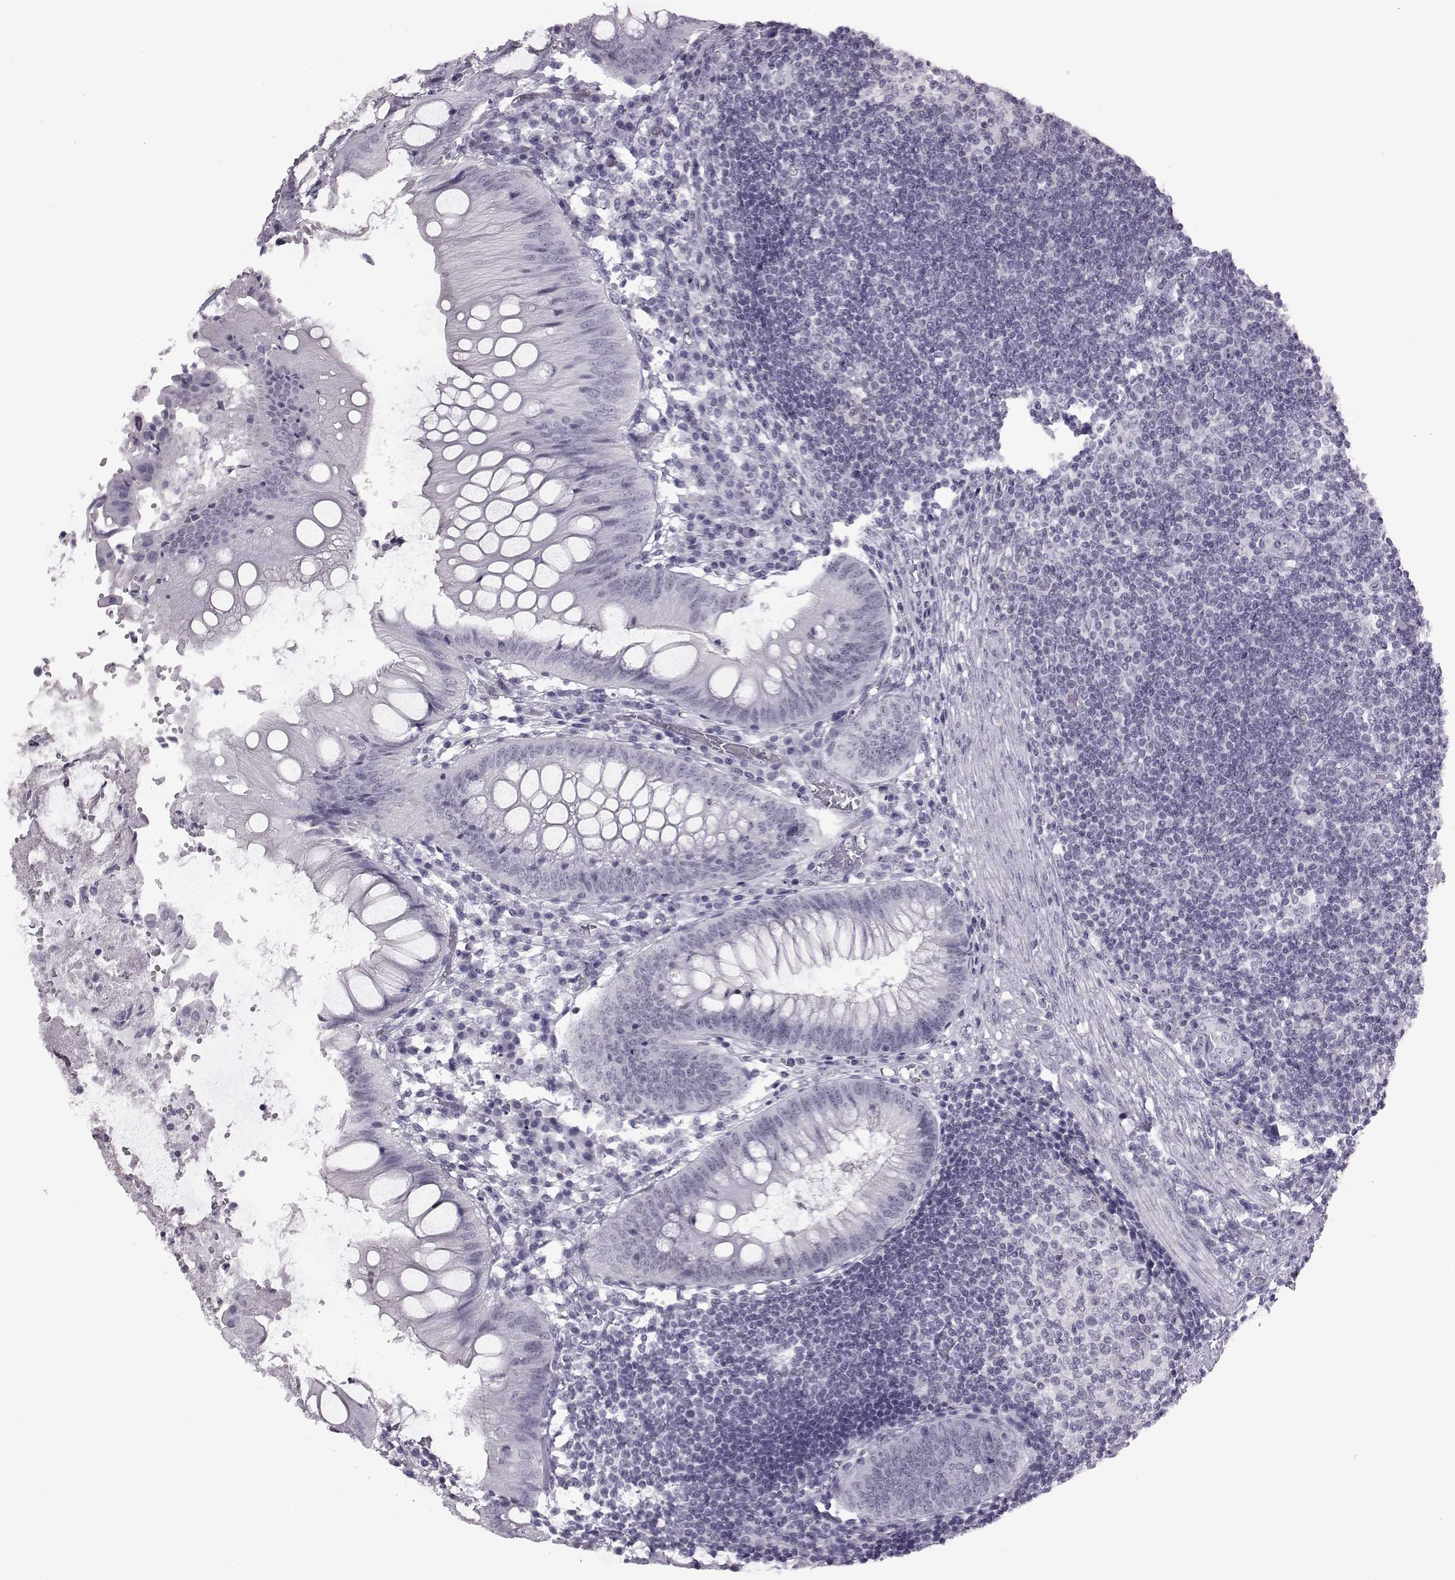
{"staining": {"intensity": "negative", "quantity": "none", "location": "none"}, "tissue": "appendix", "cell_type": "Glandular cells", "image_type": "normal", "snomed": [{"axis": "morphology", "description": "Normal tissue, NOS"}, {"axis": "morphology", "description": "Inflammation, NOS"}, {"axis": "topography", "description": "Appendix"}], "caption": "There is no significant expression in glandular cells of appendix.", "gene": "ADGRG2", "patient": {"sex": "male", "age": 16}}